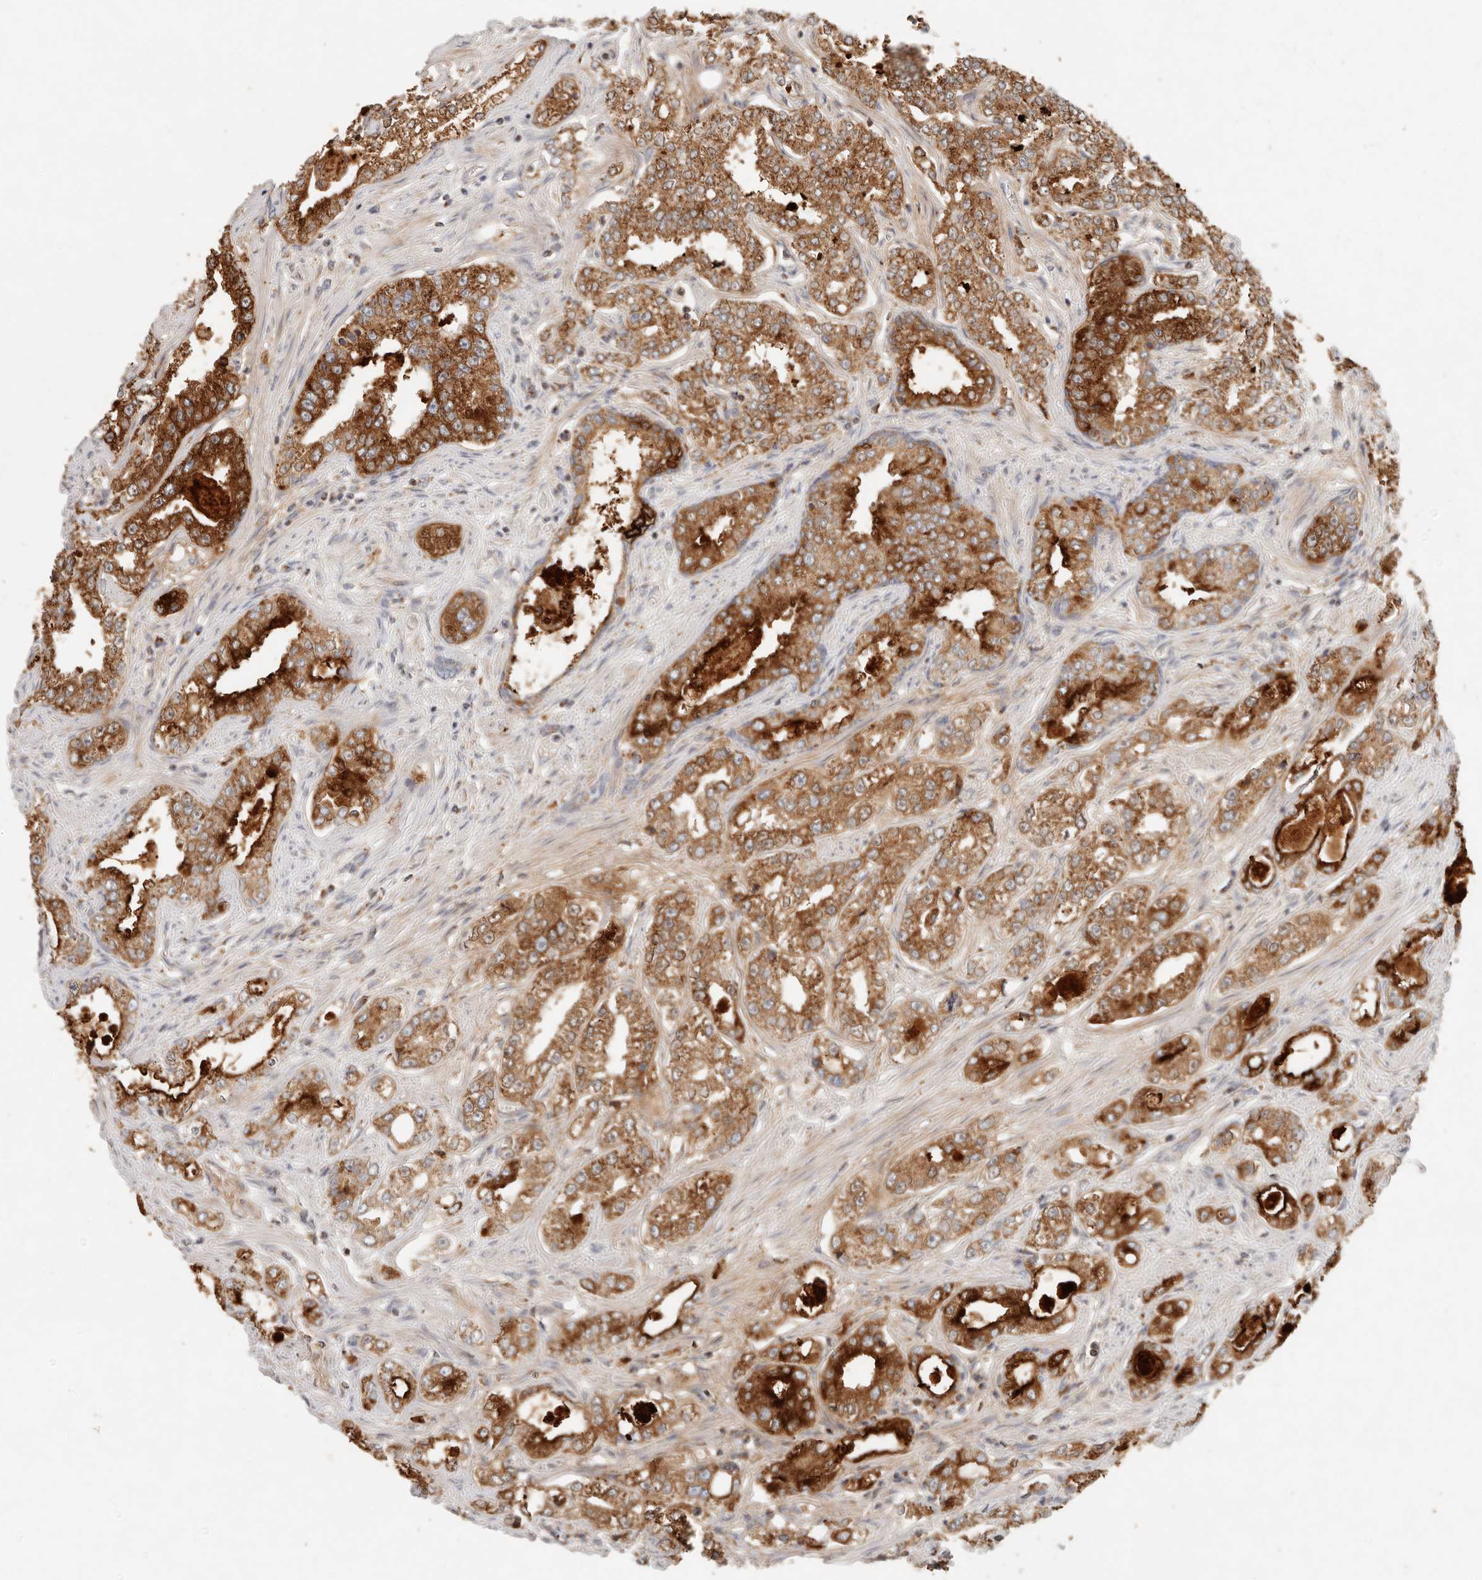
{"staining": {"intensity": "strong", "quantity": ">75%", "location": "cytoplasmic/membranous"}, "tissue": "prostate cancer", "cell_type": "Tumor cells", "image_type": "cancer", "snomed": [{"axis": "morphology", "description": "Normal tissue, NOS"}, {"axis": "morphology", "description": "Adenocarcinoma, High grade"}, {"axis": "topography", "description": "Prostate"}], "caption": "Immunohistochemistry (IHC) (DAB) staining of human prostate high-grade adenocarcinoma displays strong cytoplasmic/membranous protein positivity in about >75% of tumor cells.", "gene": "ARHGEF10L", "patient": {"sex": "male", "age": 83}}